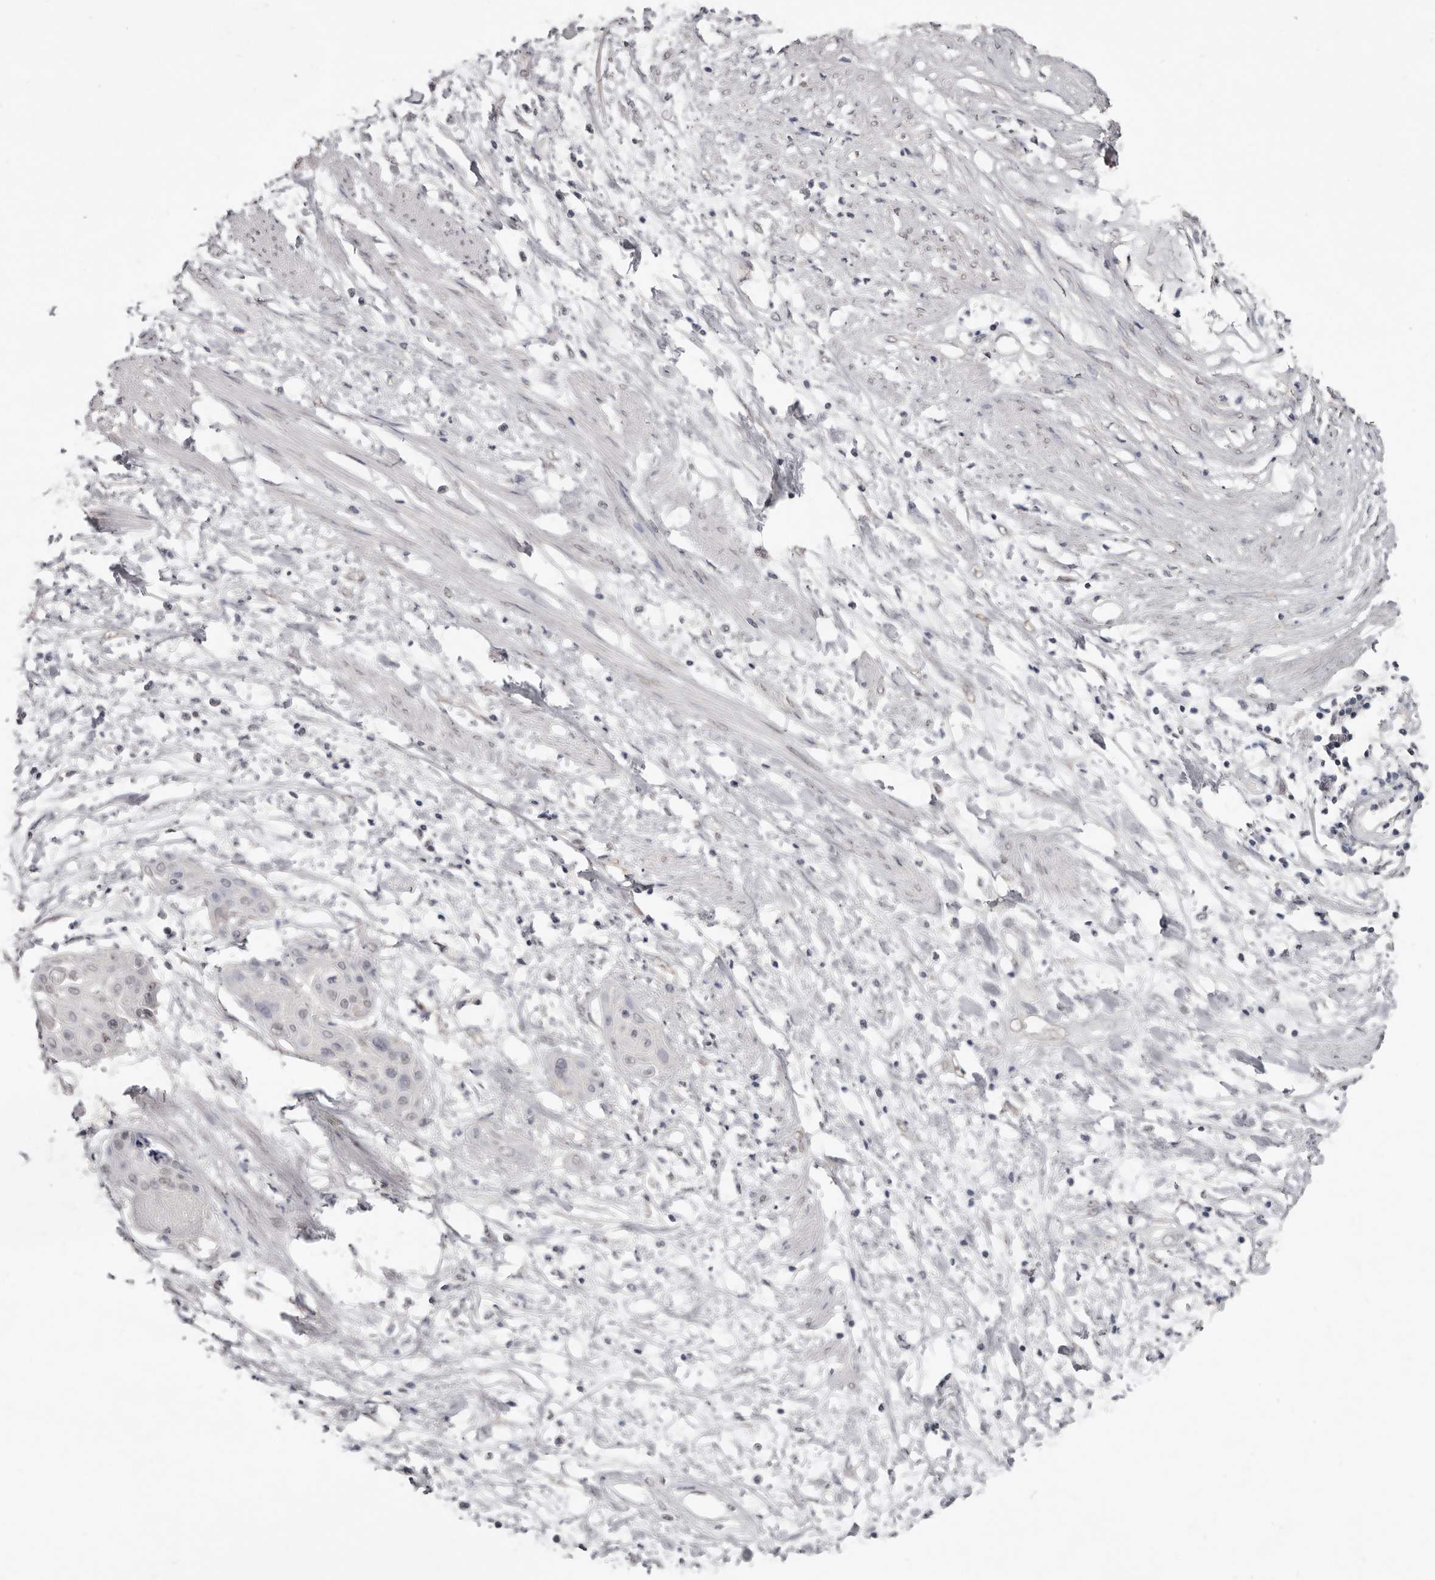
{"staining": {"intensity": "negative", "quantity": "none", "location": "none"}, "tissue": "cervical cancer", "cell_type": "Tumor cells", "image_type": "cancer", "snomed": [{"axis": "morphology", "description": "Squamous cell carcinoma, NOS"}, {"axis": "topography", "description": "Cervix"}], "caption": "A high-resolution image shows immunohistochemistry staining of cervical squamous cell carcinoma, which demonstrates no significant expression in tumor cells. (Brightfield microscopy of DAB (3,3'-diaminobenzidine) IHC at high magnification).", "gene": "LINGO2", "patient": {"sex": "female", "age": 57}}